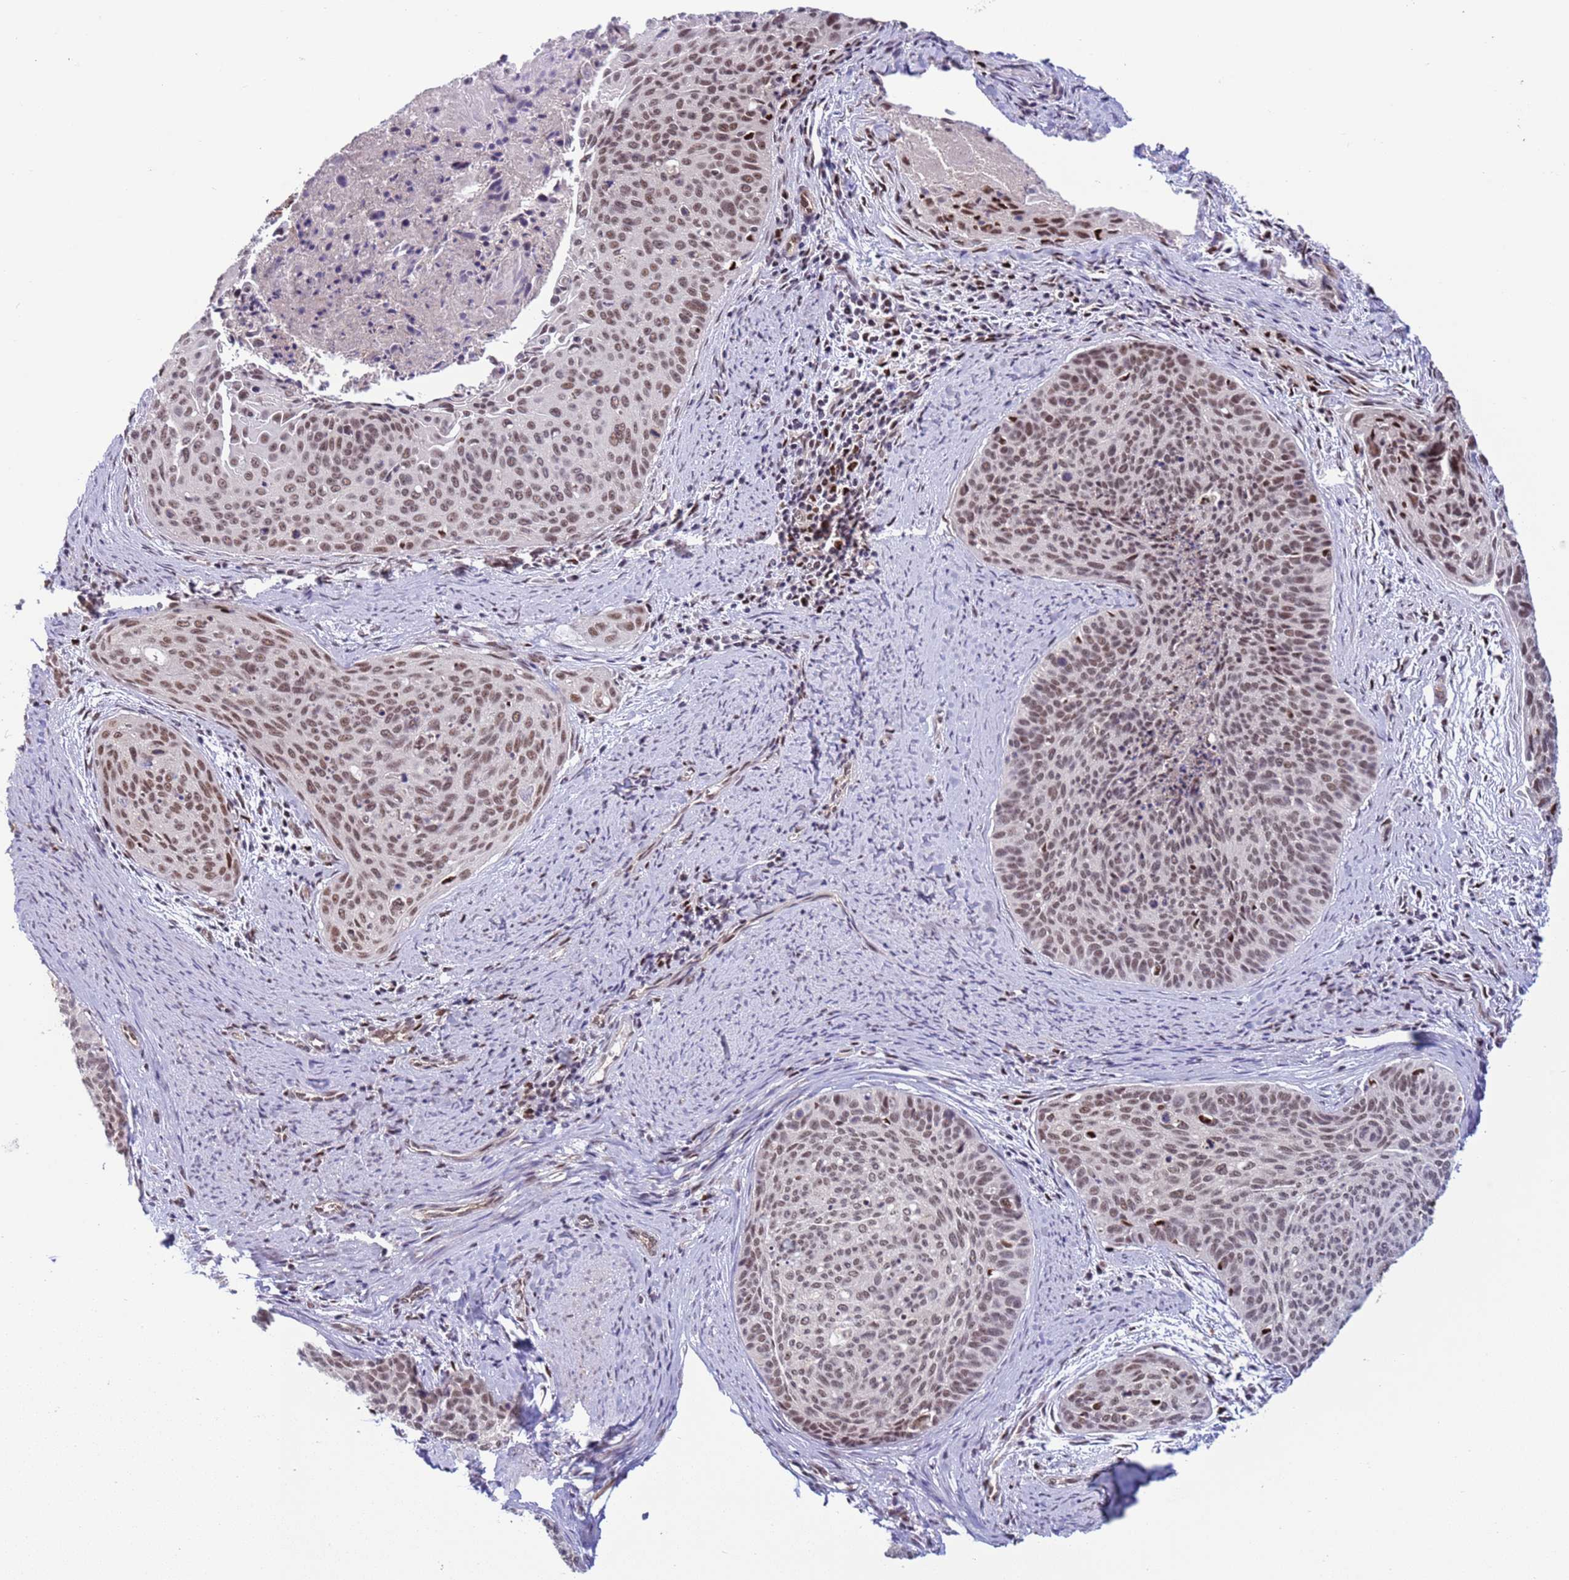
{"staining": {"intensity": "moderate", "quantity": ">75%", "location": "nuclear"}, "tissue": "cervical cancer", "cell_type": "Tumor cells", "image_type": "cancer", "snomed": [{"axis": "morphology", "description": "Squamous cell carcinoma, NOS"}, {"axis": "topography", "description": "Cervix"}], "caption": "Protein staining reveals moderate nuclear staining in approximately >75% of tumor cells in cervical cancer. (brown staining indicates protein expression, while blue staining denotes nuclei).", "gene": "PRPF6", "patient": {"sex": "female", "age": 55}}